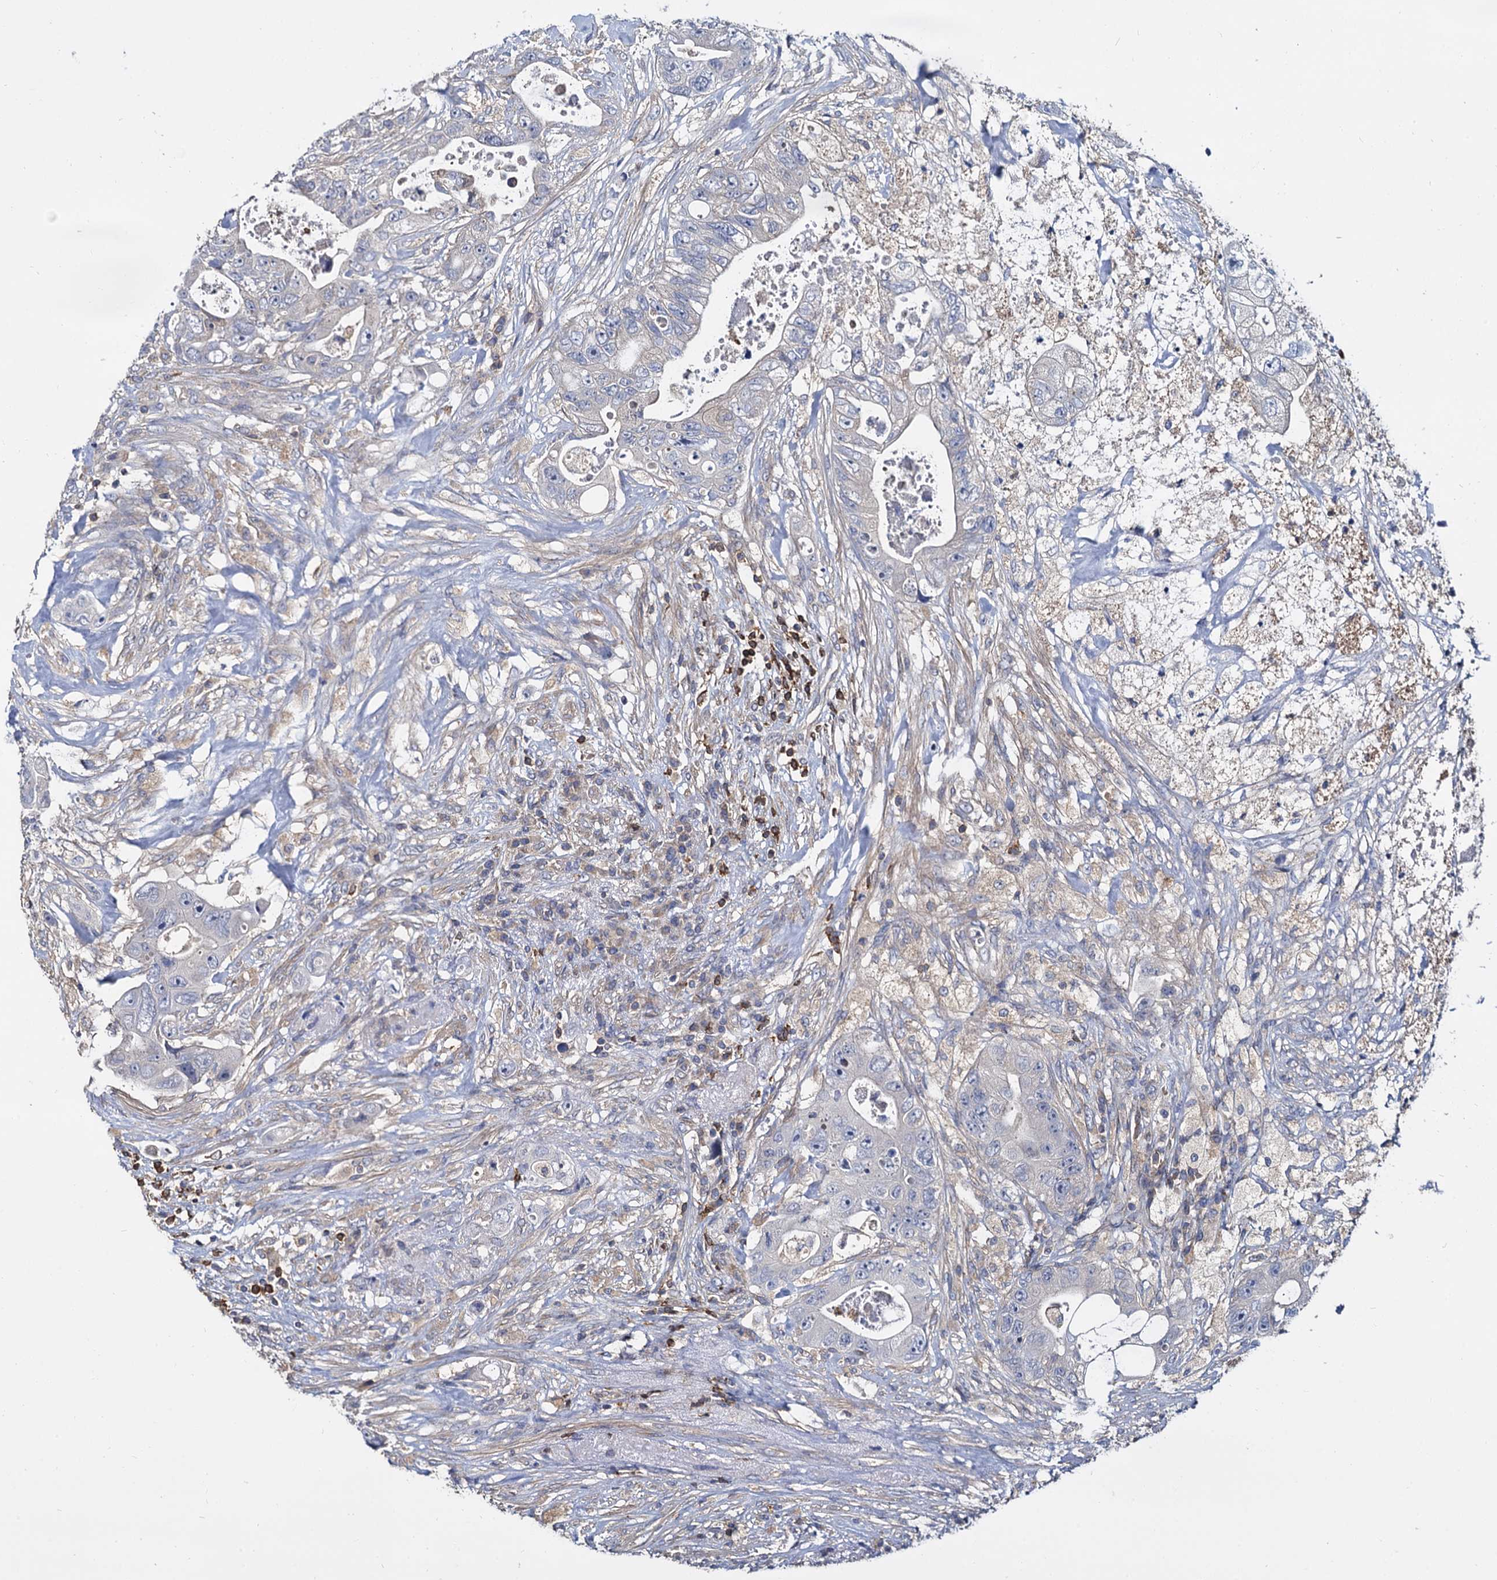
{"staining": {"intensity": "negative", "quantity": "none", "location": "none"}, "tissue": "colorectal cancer", "cell_type": "Tumor cells", "image_type": "cancer", "snomed": [{"axis": "morphology", "description": "Adenocarcinoma, NOS"}, {"axis": "topography", "description": "Colon"}], "caption": "Immunohistochemistry of human adenocarcinoma (colorectal) reveals no staining in tumor cells.", "gene": "ANKRD13A", "patient": {"sex": "female", "age": 46}}